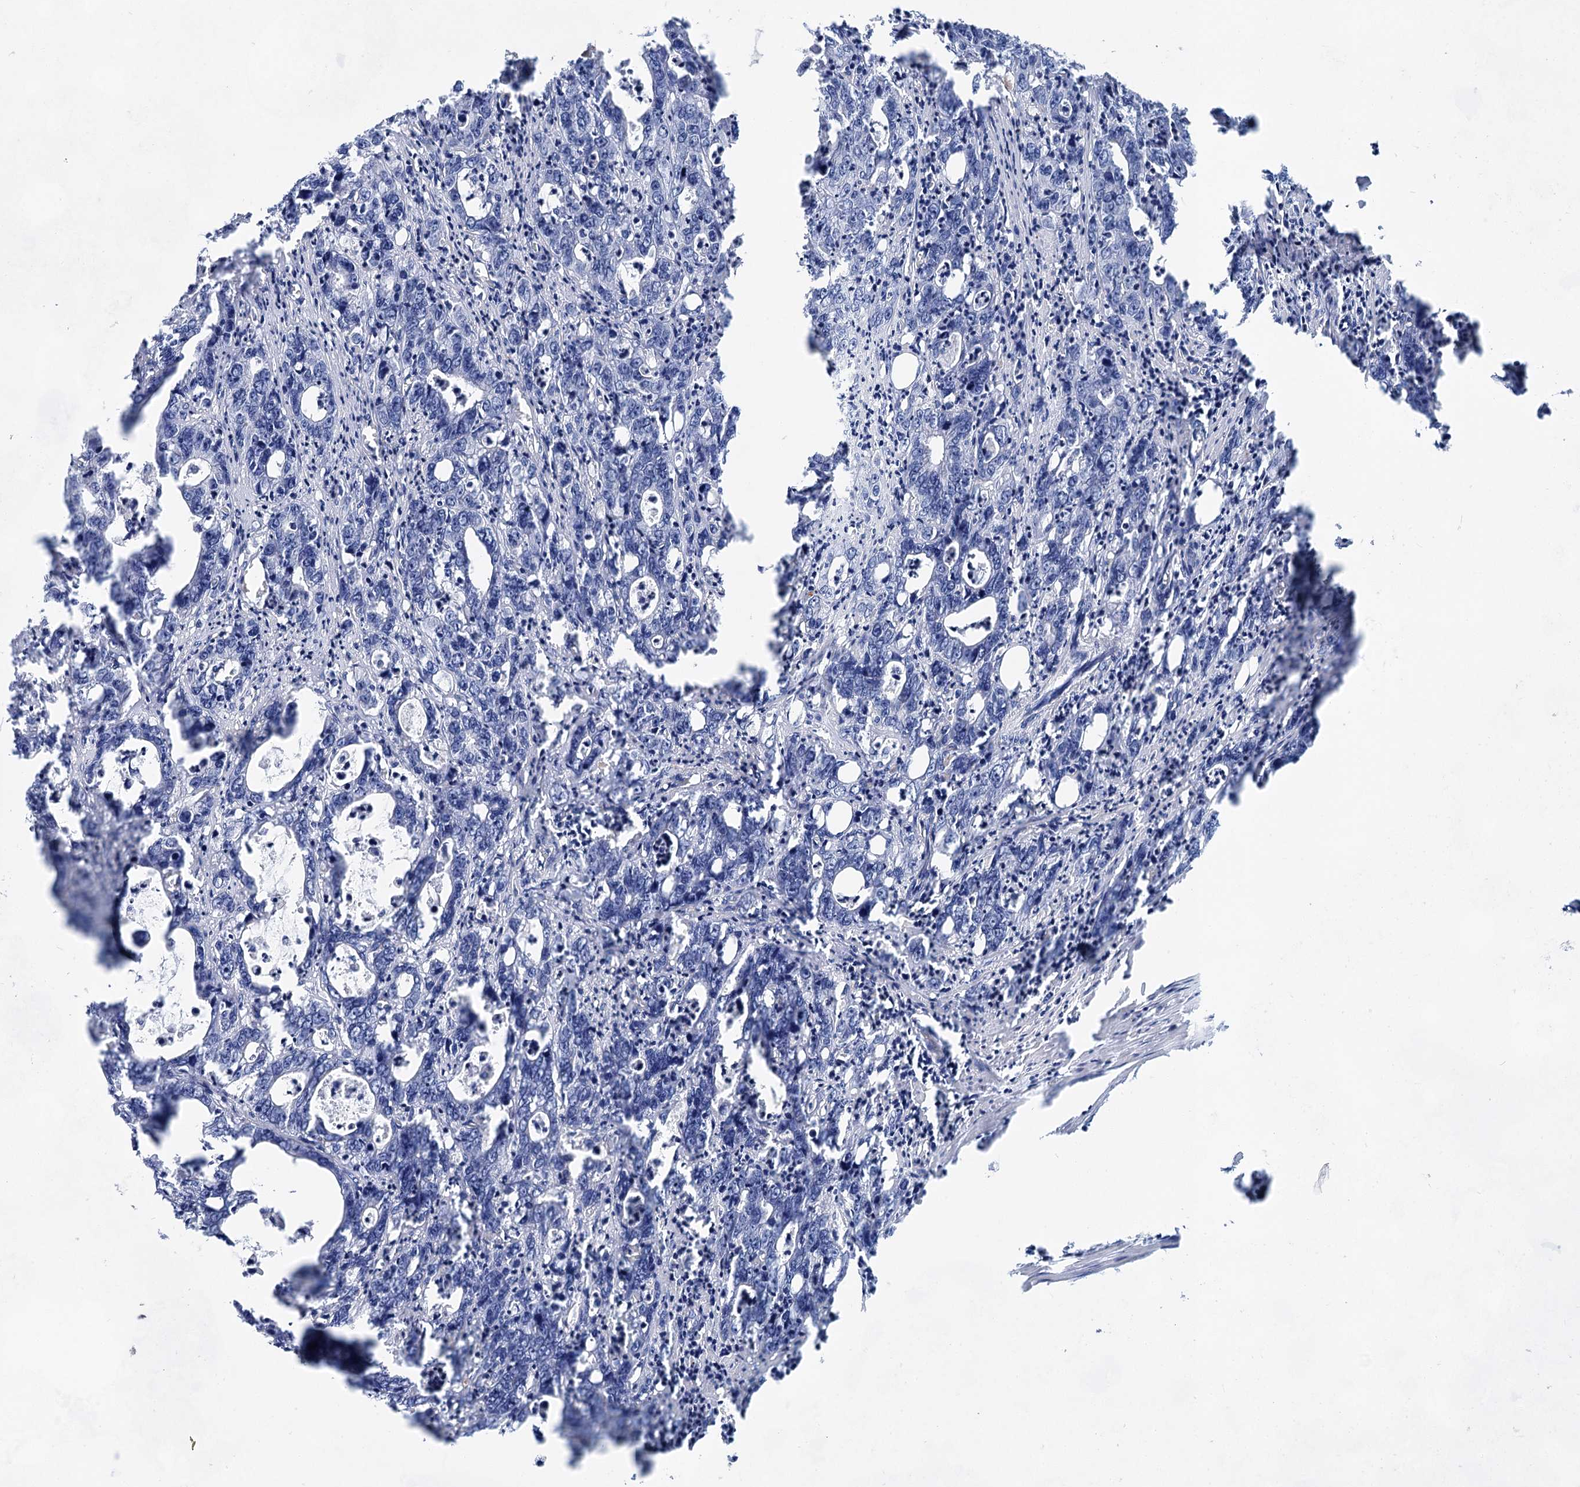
{"staining": {"intensity": "negative", "quantity": "none", "location": "none"}, "tissue": "colorectal cancer", "cell_type": "Tumor cells", "image_type": "cancer", "snomed": [{"axis": "morphology", "description": "Adenocarcinoma, NOS"}, {"axis": "topography", "description": "Colon"}], "caption": "Immunohistochemical staining of adenocarcinoma (colorectal) displays no significant staining in tumor cells.", "gene": "GPR155", "patient": {"sex": "female", "age": 75}}